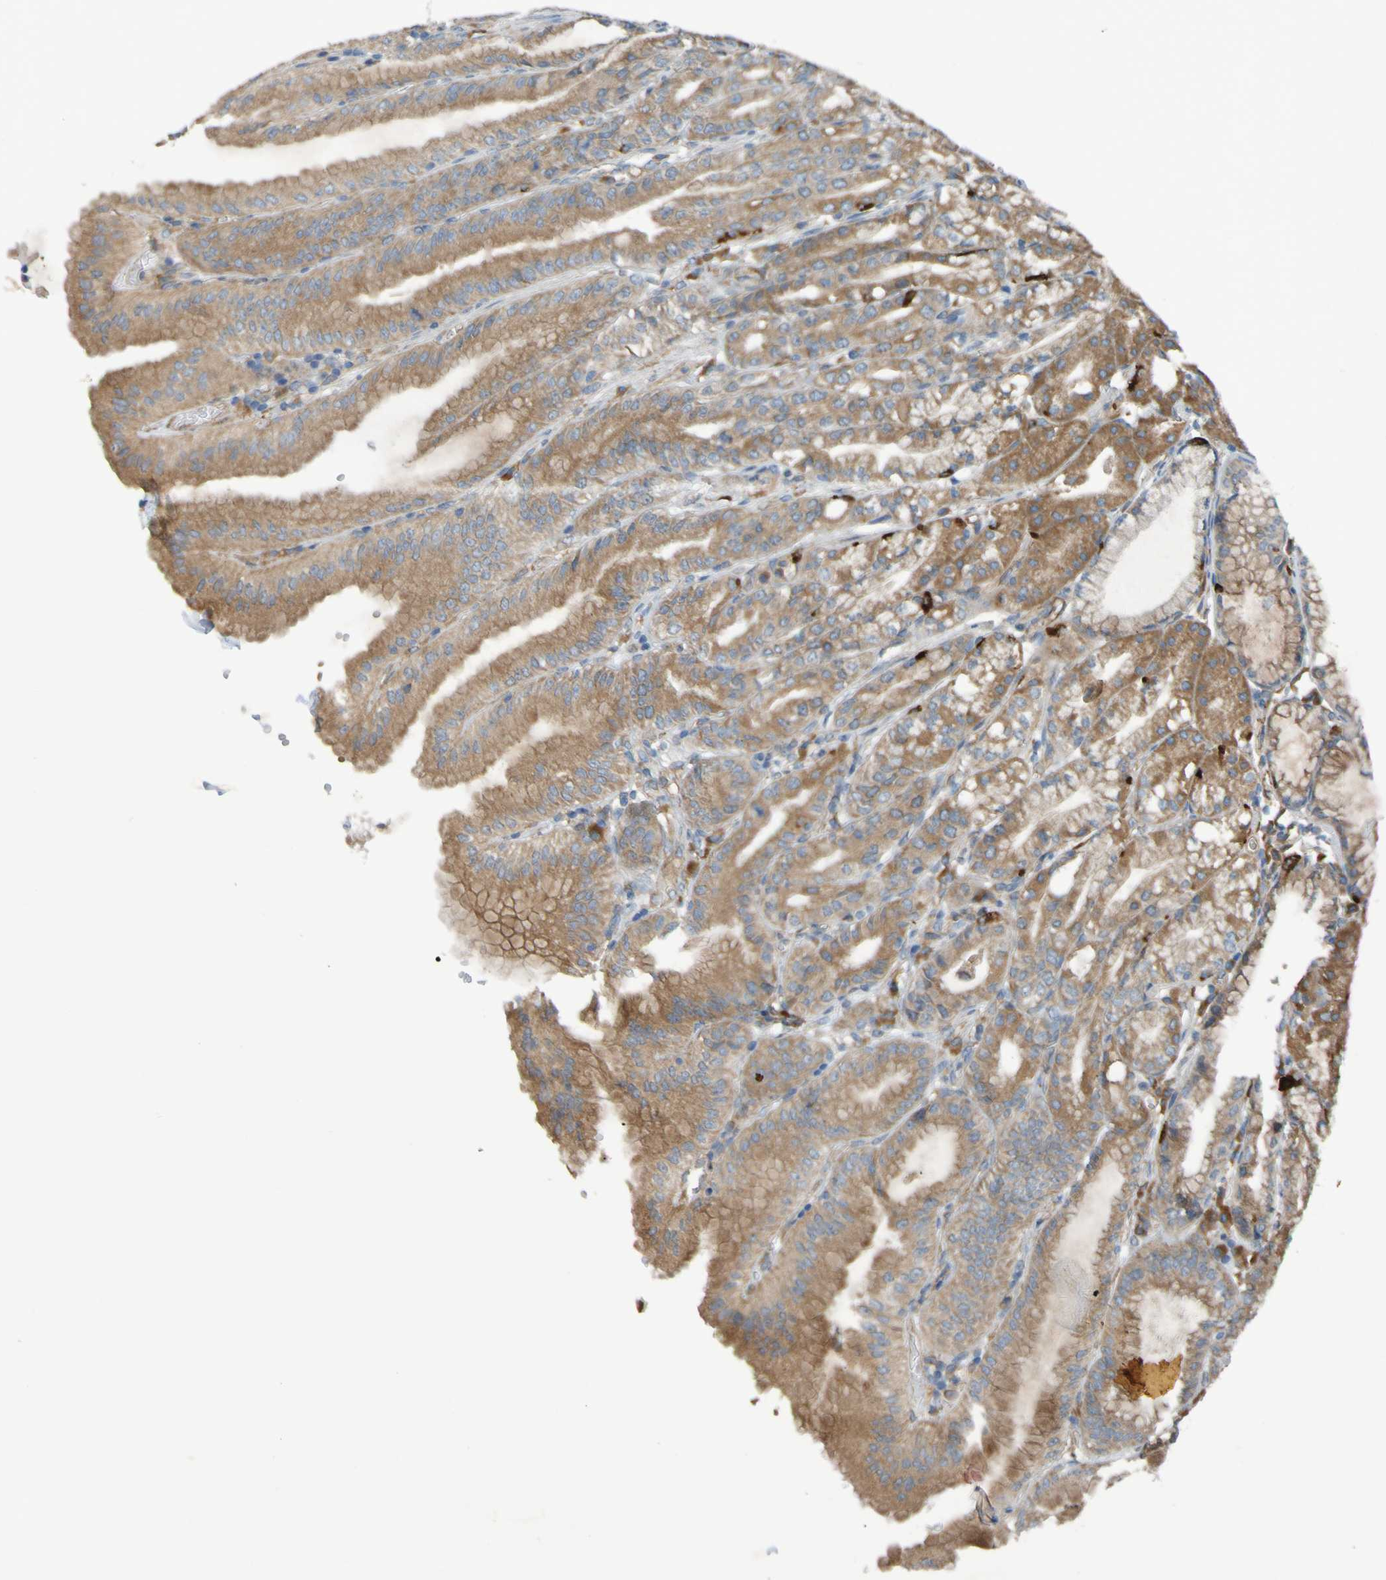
{"staining": {"intensity": "moderate", "quantity": ">75%", "location": "cytoplasmic/membranous"}, "tissue": "stomach", "cell_type": "Glandular cells", "image_type": "normal", "snomed": [{"axis": "morphology", "description": "Normal tissue, NOS"}, {"axis": "topography", "description": "Stomach, lower"}], "caption": "Immunohistochemistry (IHC) image of benign stomach: stomach stained using immunohistochemistry (IHC) exhibits medium levels of moderate protein expression localized specifically in the cytoplasmic/membranous of glandular cells, appearing as a cytoplasmic/membranous brown color.", "gene": "DNAJC4", "patient": {"sex": "male", "age": 71}}